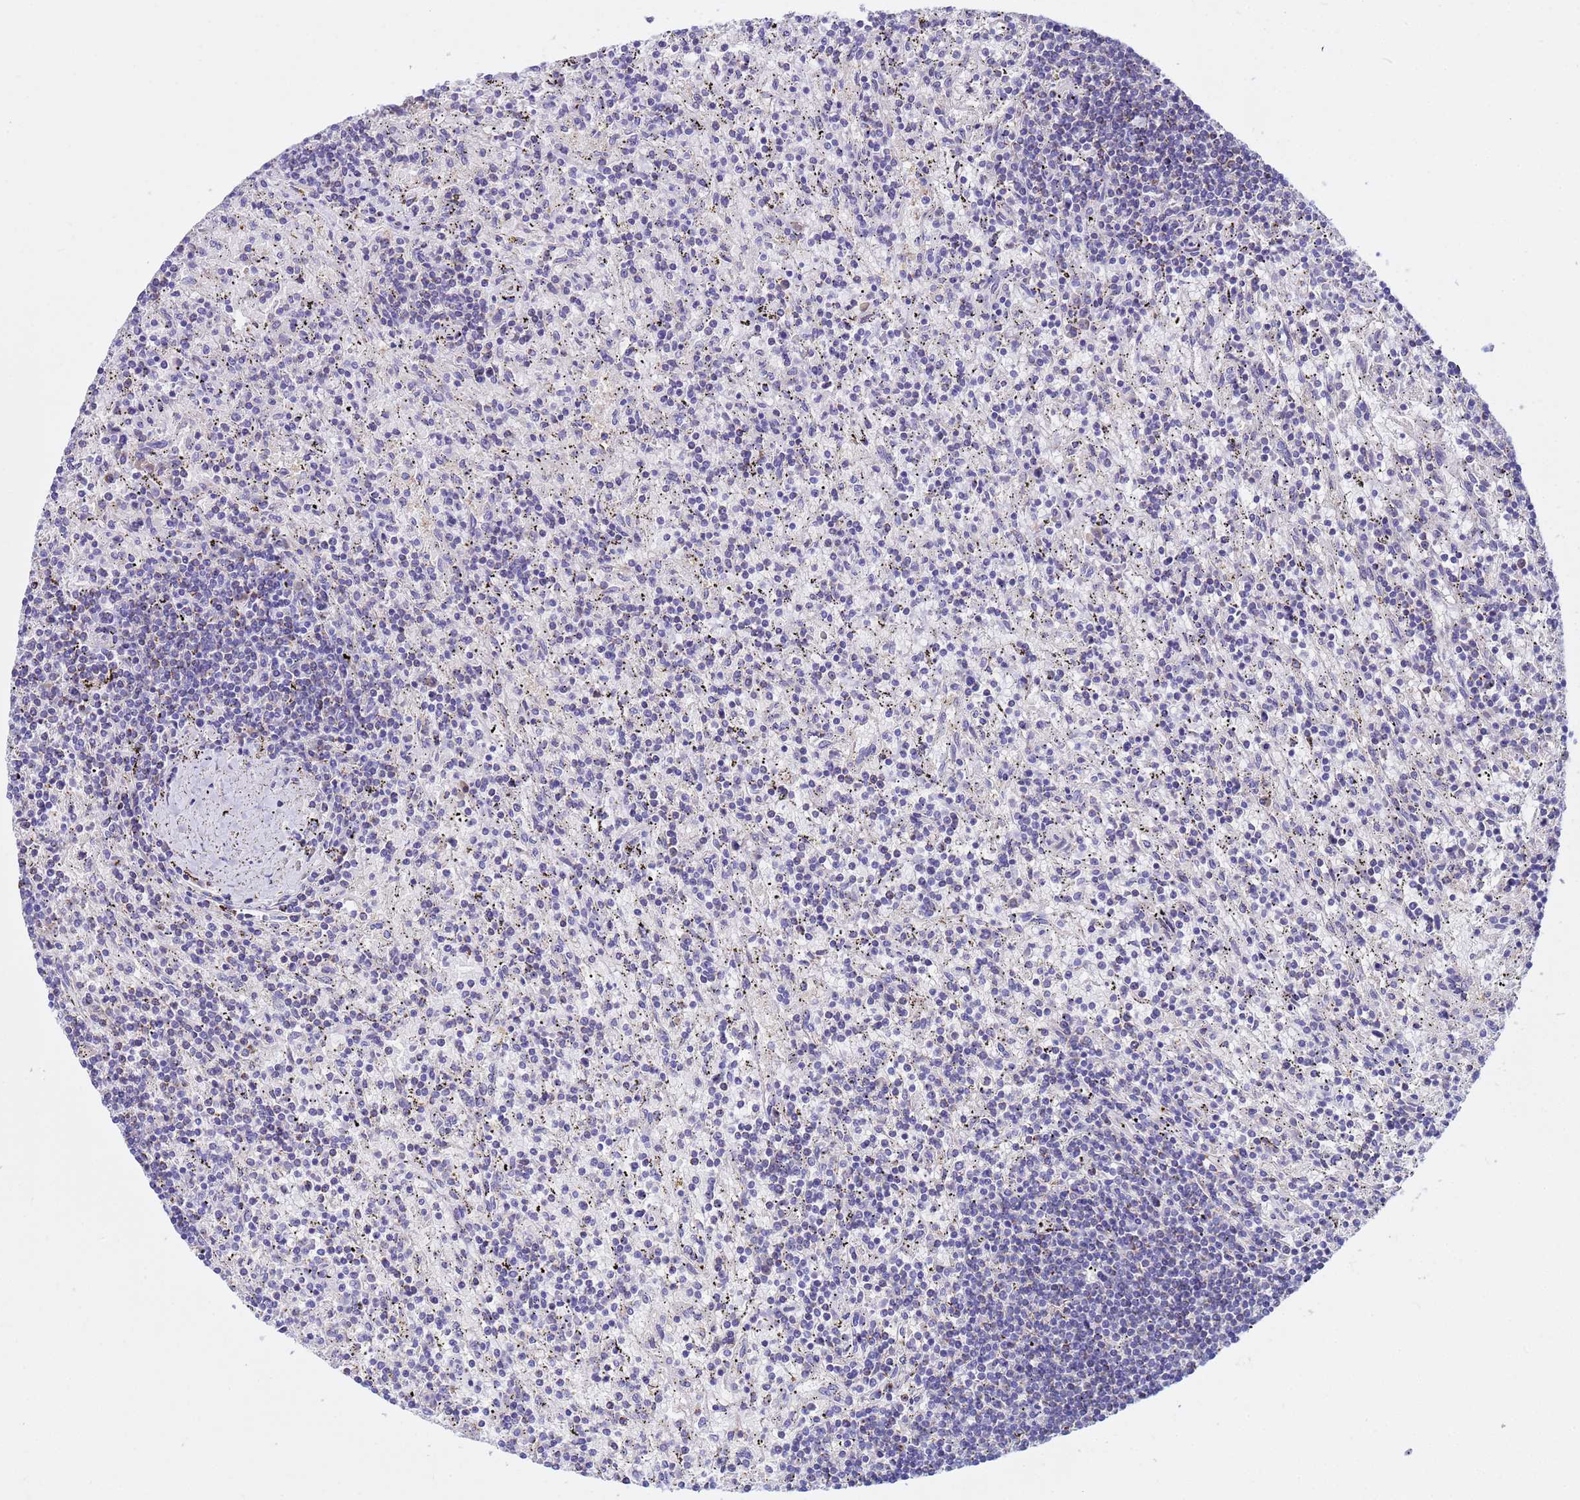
{"staining": {"intensity": "negative", "quantity": "none", "location": "none"}, "tissue": "lymphoma", "cell_type": "Tumor cells", "image_type": "cancer", "snomed": [{"axis": "morphology", "description": "Malignant lymphoma, non-Hodgkin's type, Low grade"}, {"axis": "topography", "description": "Spleen"}], "caption": "Protein analysis of lymphoma exhibits no significant positivity in tumor cells. (DAB immunohistochemistry, high magnification).", "gene": "TUBGCP3", "patient": {"sex": "male", "age": 76}}